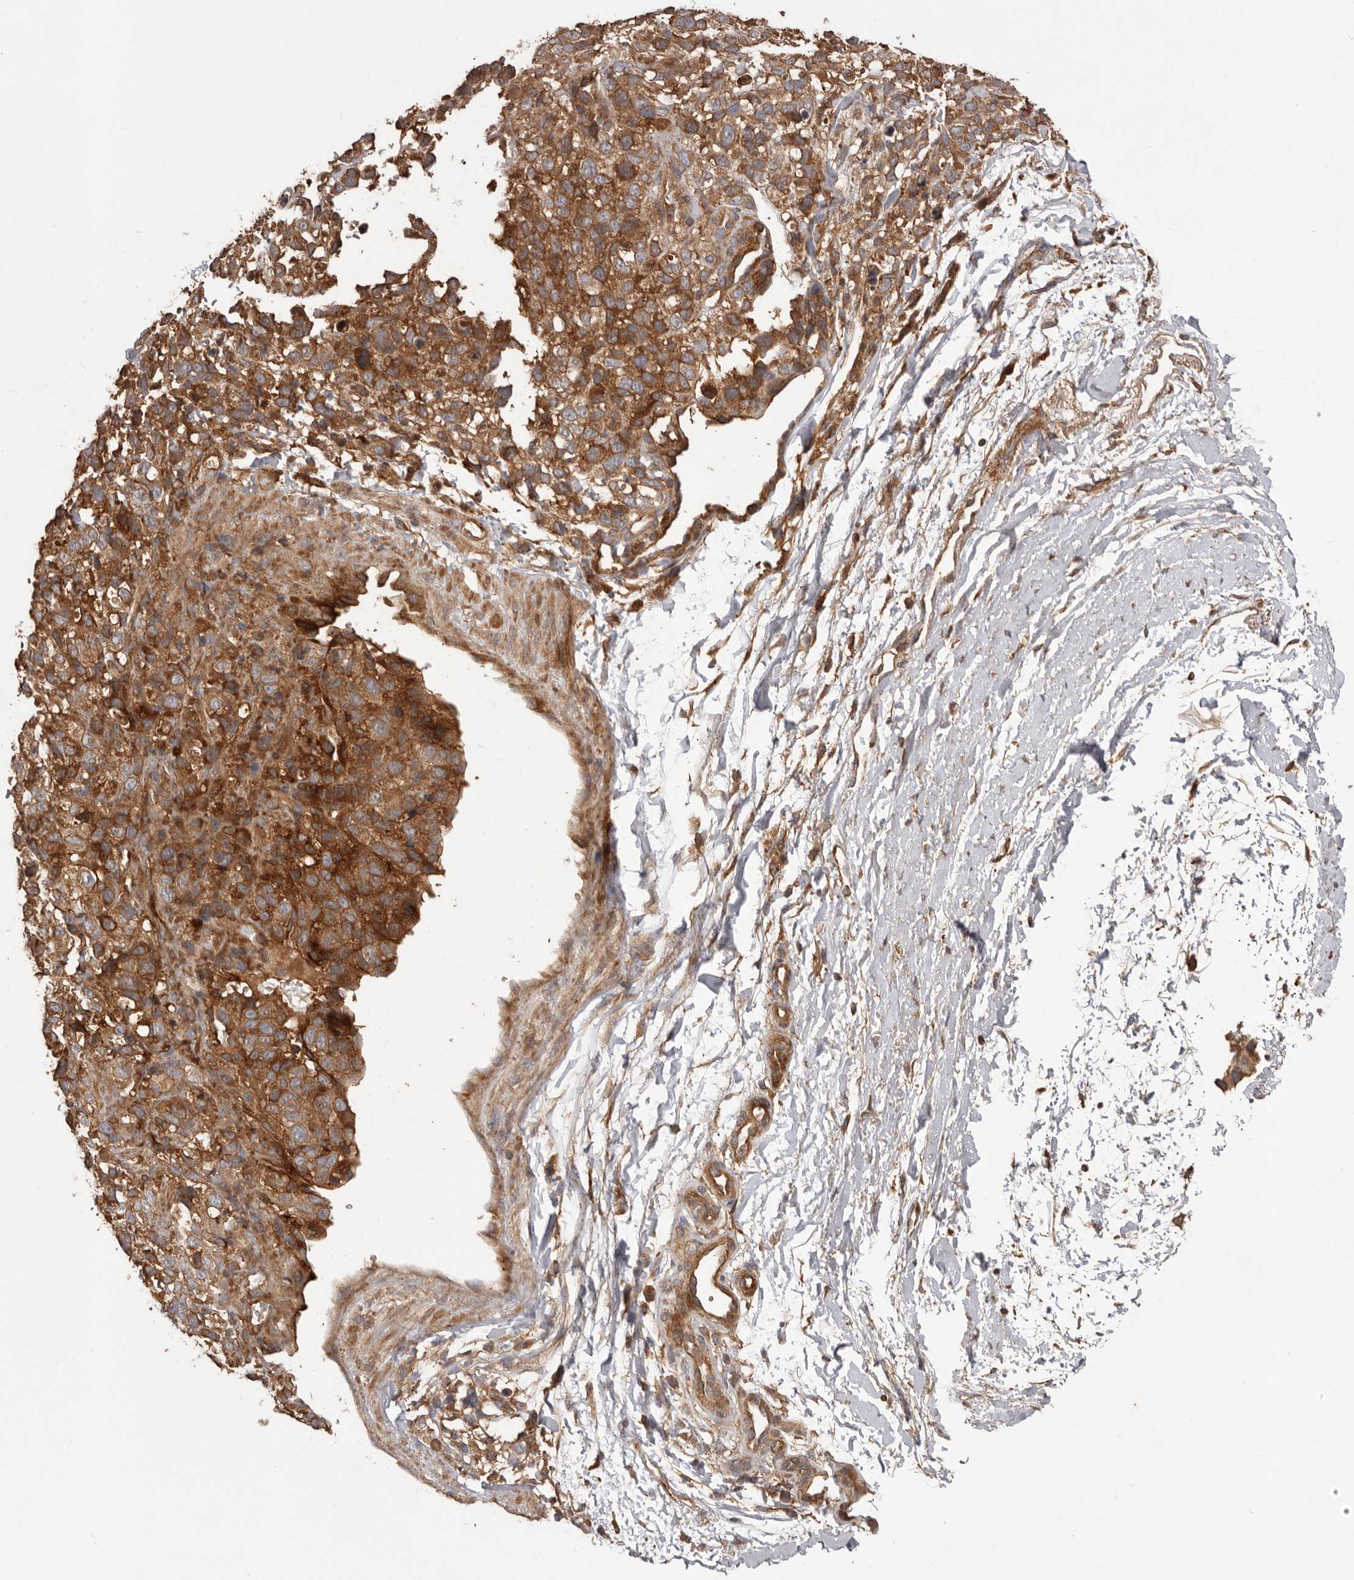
{"staining": {"intensity": "strong", "quantity": ">75%", "location": "cytoplasmic/membranous"}, "tissue": "melanoma", "cell_type": "Tumor cells", "image_type": "cancer", "snomed": [{"axis": "morphology", "description": "Malignant melanoma, Metastatic site"}, {"axis": "topography", "description": "Skin"}], "caption": "Tumor cells exhibit high levels of strong cytoplasmic/membranous positivity in approximately >75% of cells in malignant melanoma (metastatic site).", "gene": "SLC22A3", "patient": {"sex": "female", "age": 72}}